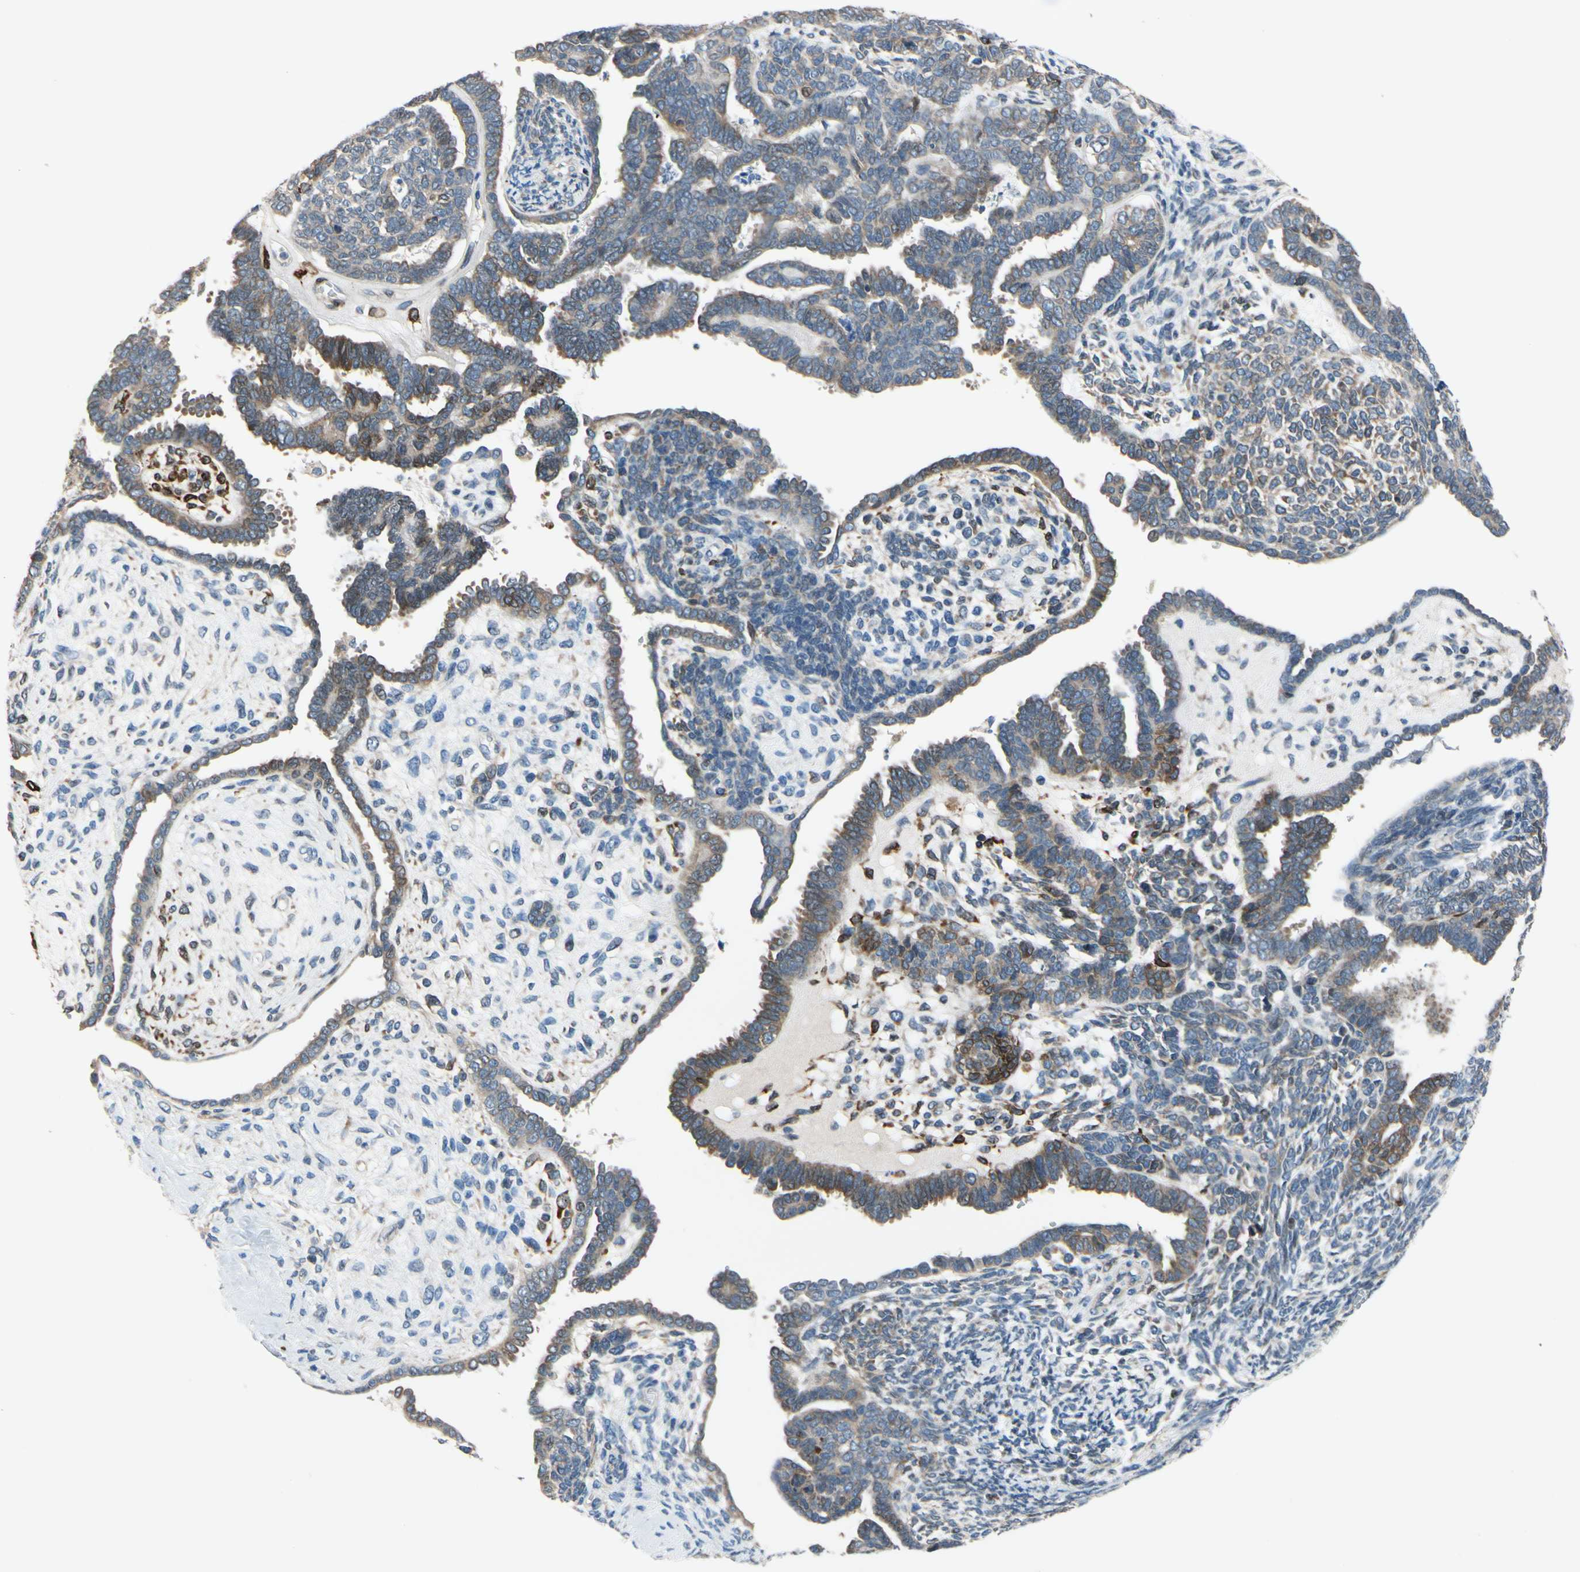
{"staining": {"intensity": "moderate", "quantity": "25%-75%", "location": "cytoplasmic/membranous"}, "tissue": "endometrial cancer", "cell_type": "Tumor cells", "image_type": "cancer", "snomed": [{"axis": "morphology", "description": "Neoplasm, malignant, NOS"}, {"axis": "topography", "description": "Endometrium"}], "caption": "Immunohistochemical staining of human endometrial malignant neoplasm reveals moderate cytoplasmic/membranous protein staining in approximately 25%-75% of tumor cells.", "gene": "PRXL2A", "patient": {"sex": "female", "age": 74}}